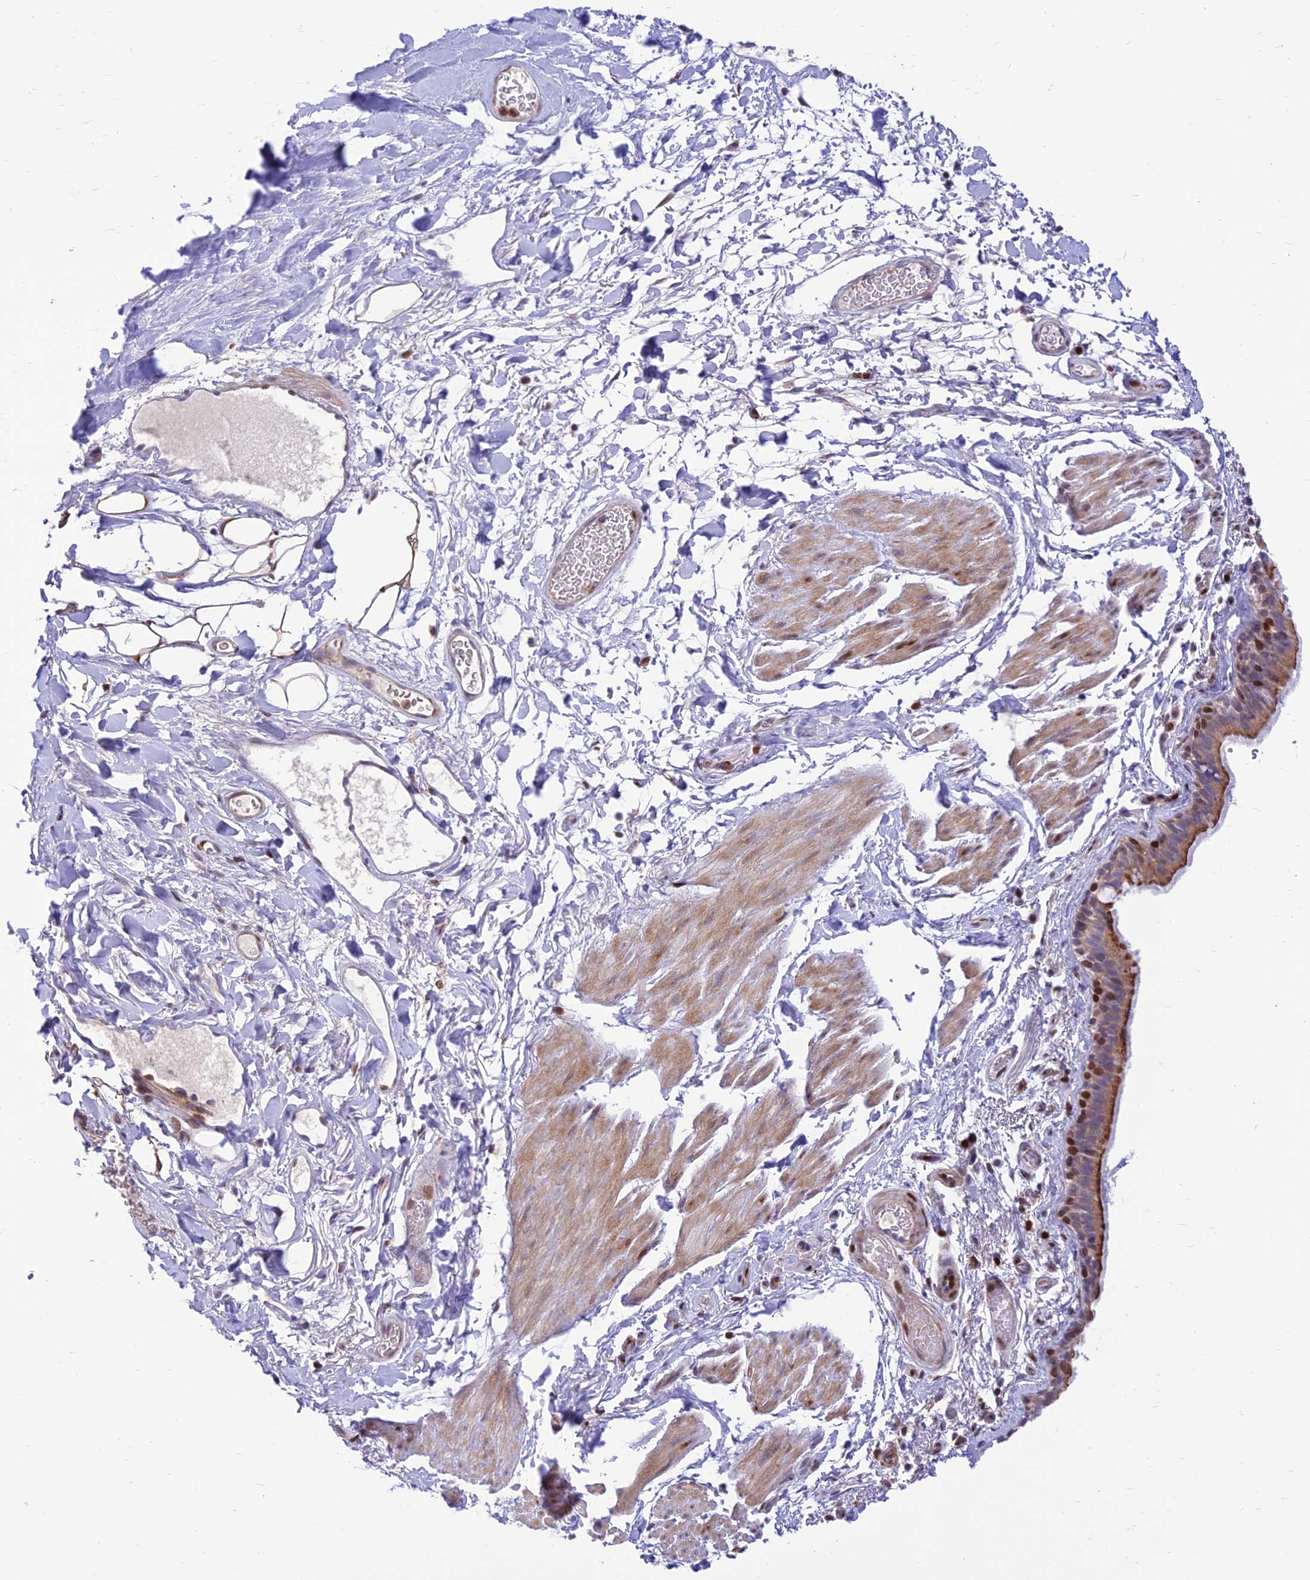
{"staining": {"intensity": "moderate", "quantity": ">75%", "location": "cytoplasmic/membranous,nuclear"}, "tissue": "bronchus", "cell_type": "Respiratory epithelial cells", "image_type": "normal", "snomed": [{"axis": "morphology", "description": "Normal tissue, NOS"}, {"axis": "topography", "description": "Cartilage tissue"}], "caption": "Protein expression analysis of unremarkable human bronchus reveals moderate cytoplasmic/membranous,nuclear positivity in about >75% of respiratory epithelial cells. (DAB (3,3'-diaminobenzidine) IHC with brightfield microscopy, high magnification).", "gene": "FAM186B", "patient": {"sex": "male", "age": 63}}